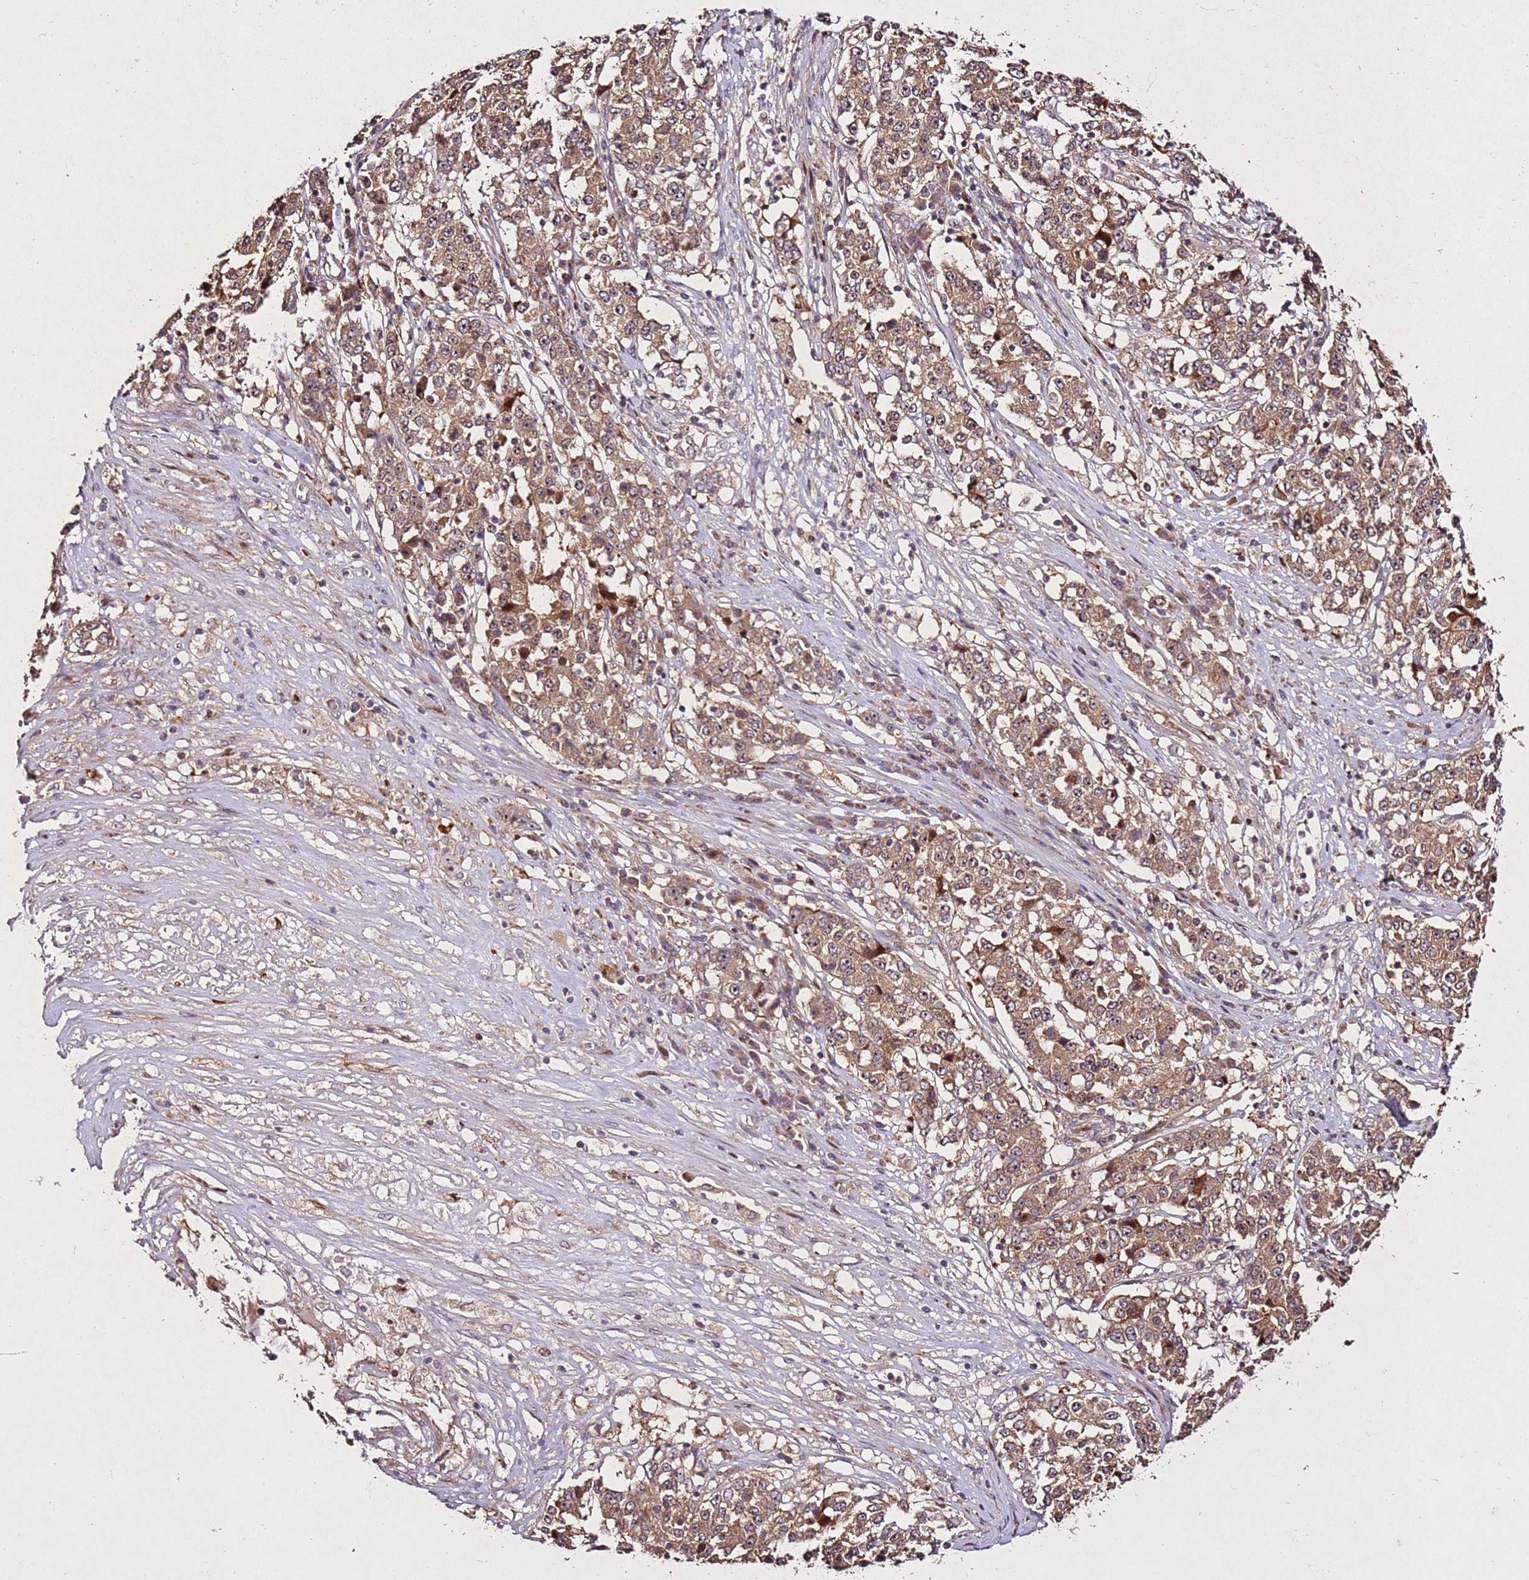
{"staining": {"intensity": "moderate", "quantity": ">75%", "location": "cytoplasmic/membranous"}, "tissue": "stomach cancer", "cell_type": "Tumor cells", "image_type": "cancer", "snomed": [{"axis": "morphology", "description": "Adenocarcinoma, NOS"}, {"axis": "topography", "description": "Stomach"}], "caption": "A brown stain highlights moderate cytoplasmic/membranous positivity of a protein in stomach cancer tumor cells.", "gene": "PTMA", "patient": {"sex": "male", "age": 59}}